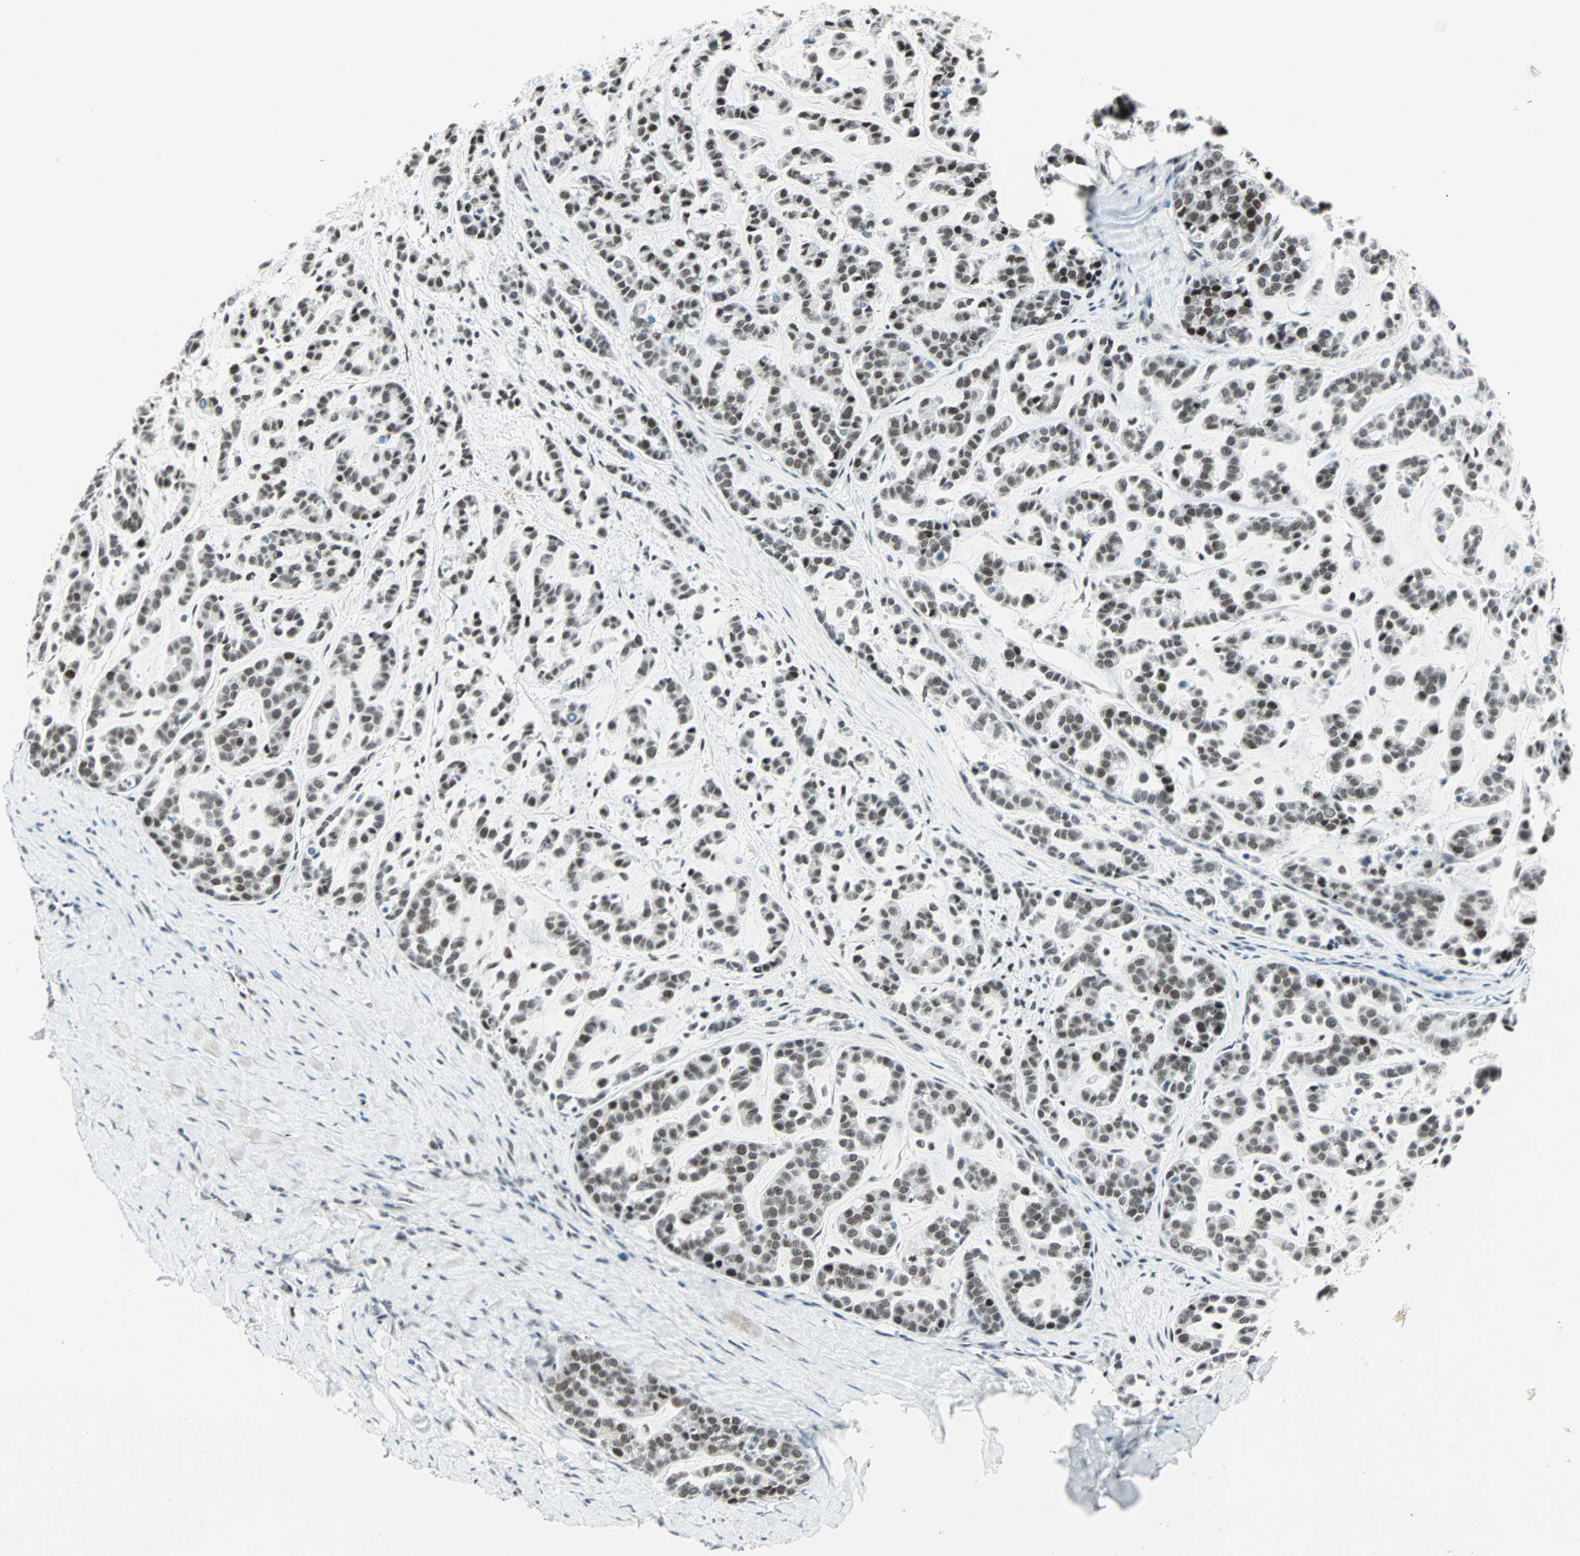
{"staining": {"intensity": "moderate", "quantity": ">75%", "location": "nuclear"}, "tissue": "head and neck cancer", "cell_type": "Tumor cells", "image_type": "cancer", "snomed": [{"axis": "morphology", "description": "Adenocarcinoma, NOS"}, {"axis": "morphology", "description": "Adenoma, NOS"}, {"axis": "topography", "description": "Head-Neck"}], "caption": "Head and neck cancer (adenoma) stained for a protein displays moderate nuclear positivity in tumor cells.", "gene": "SIN3A", "patient": {"sex": "female", "age": 55}}